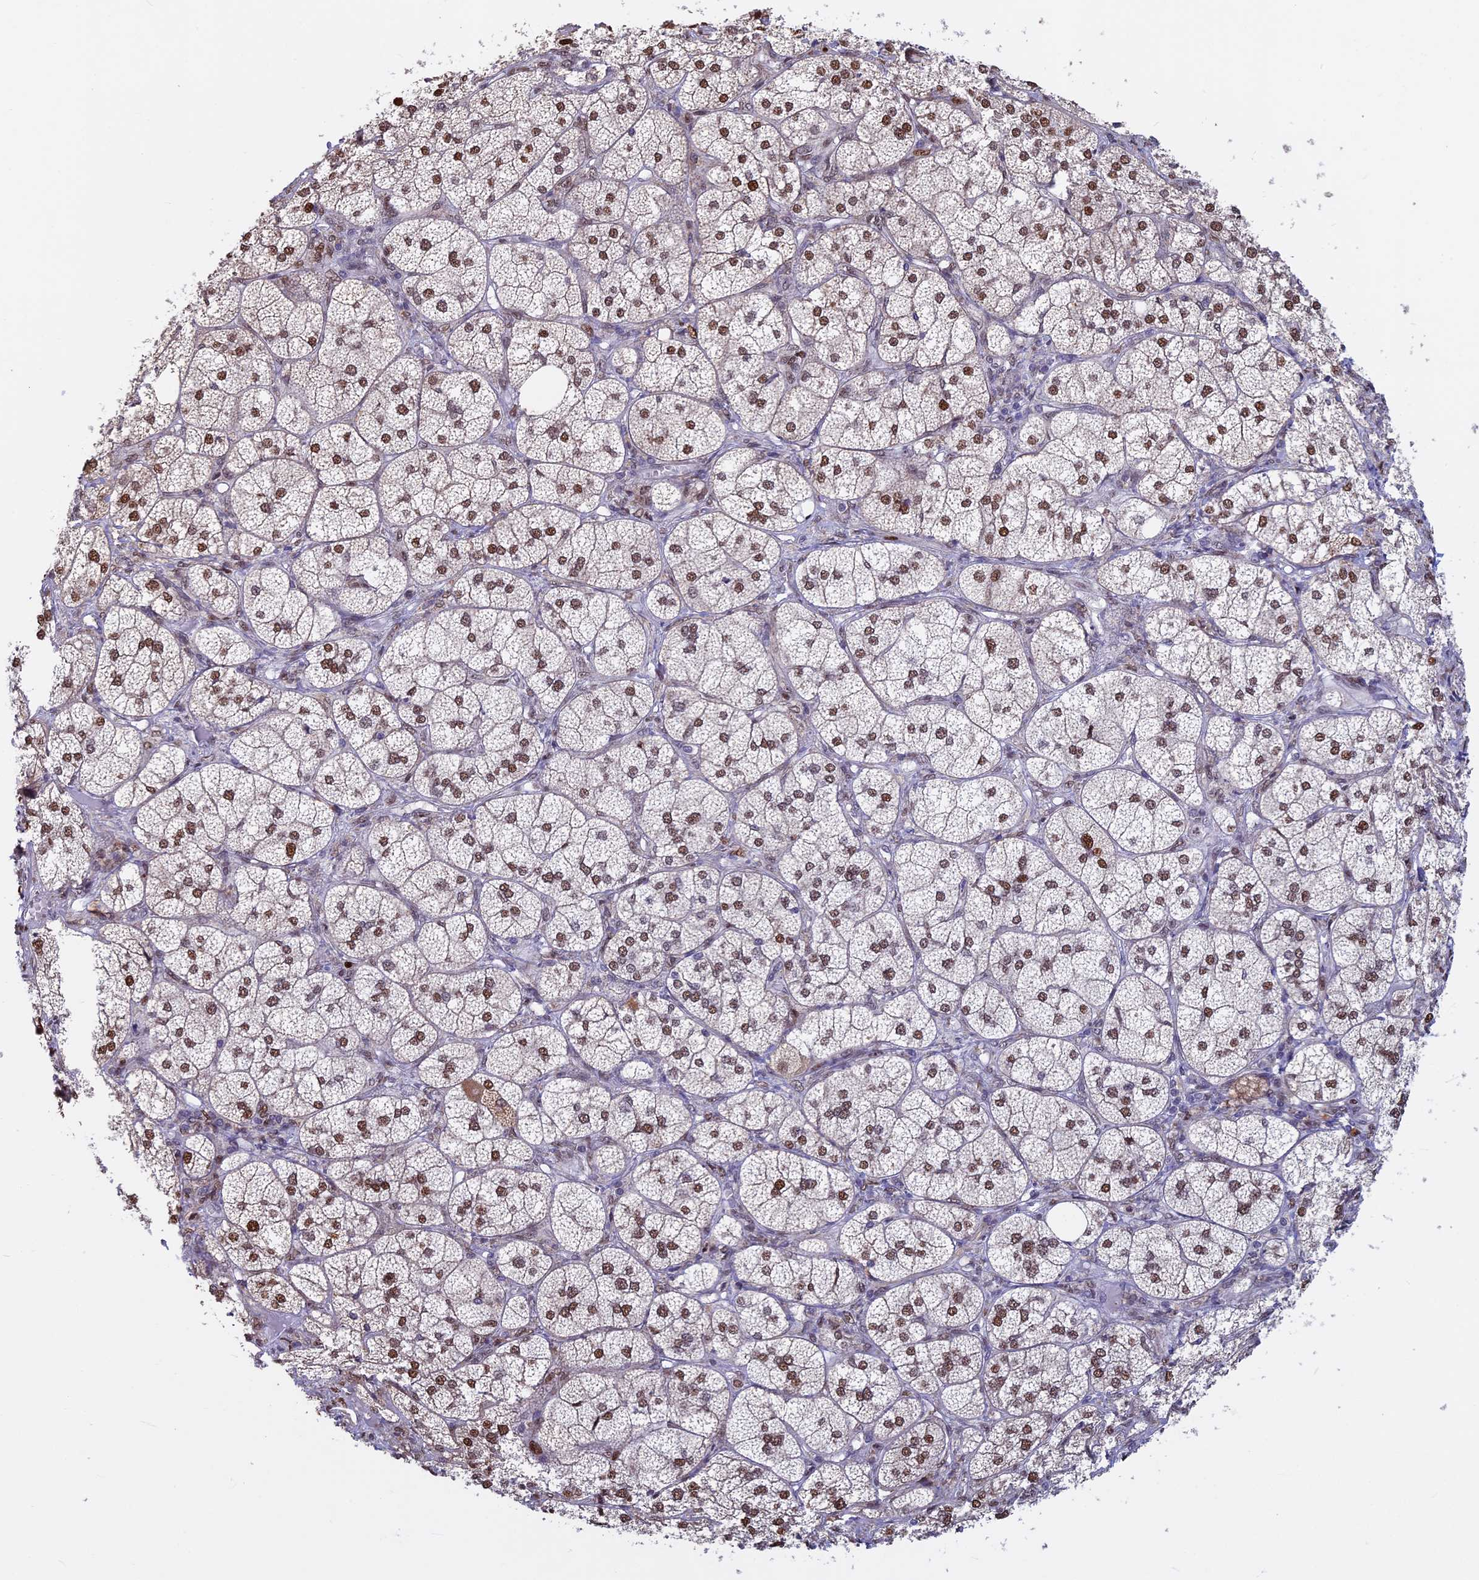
{"staining": {"intensity": "moderate", "quantity": ">75%", "location": "cytoplasmic/membranous,nuclear"}, "tissue": "adrenal gland", "cell_type": "Glandular cells", "image_type": "normal", "snomed": [{"axis": "morphology", "description": "Normal tissue, NOS"}, {"axis": "topography", "description": "Adrenal gland"}], "caption": "Immunohistochemistry (IHC) (DAB (3,3'-diaminobenzidine)) staining of benign human adrenal gland shows moderate cytoplasmic/membranous,nuclear protein positivity in about >75% of glandular cells.", "gene": "ACSS1", "patient": {"sex": "female", "age": 61}}